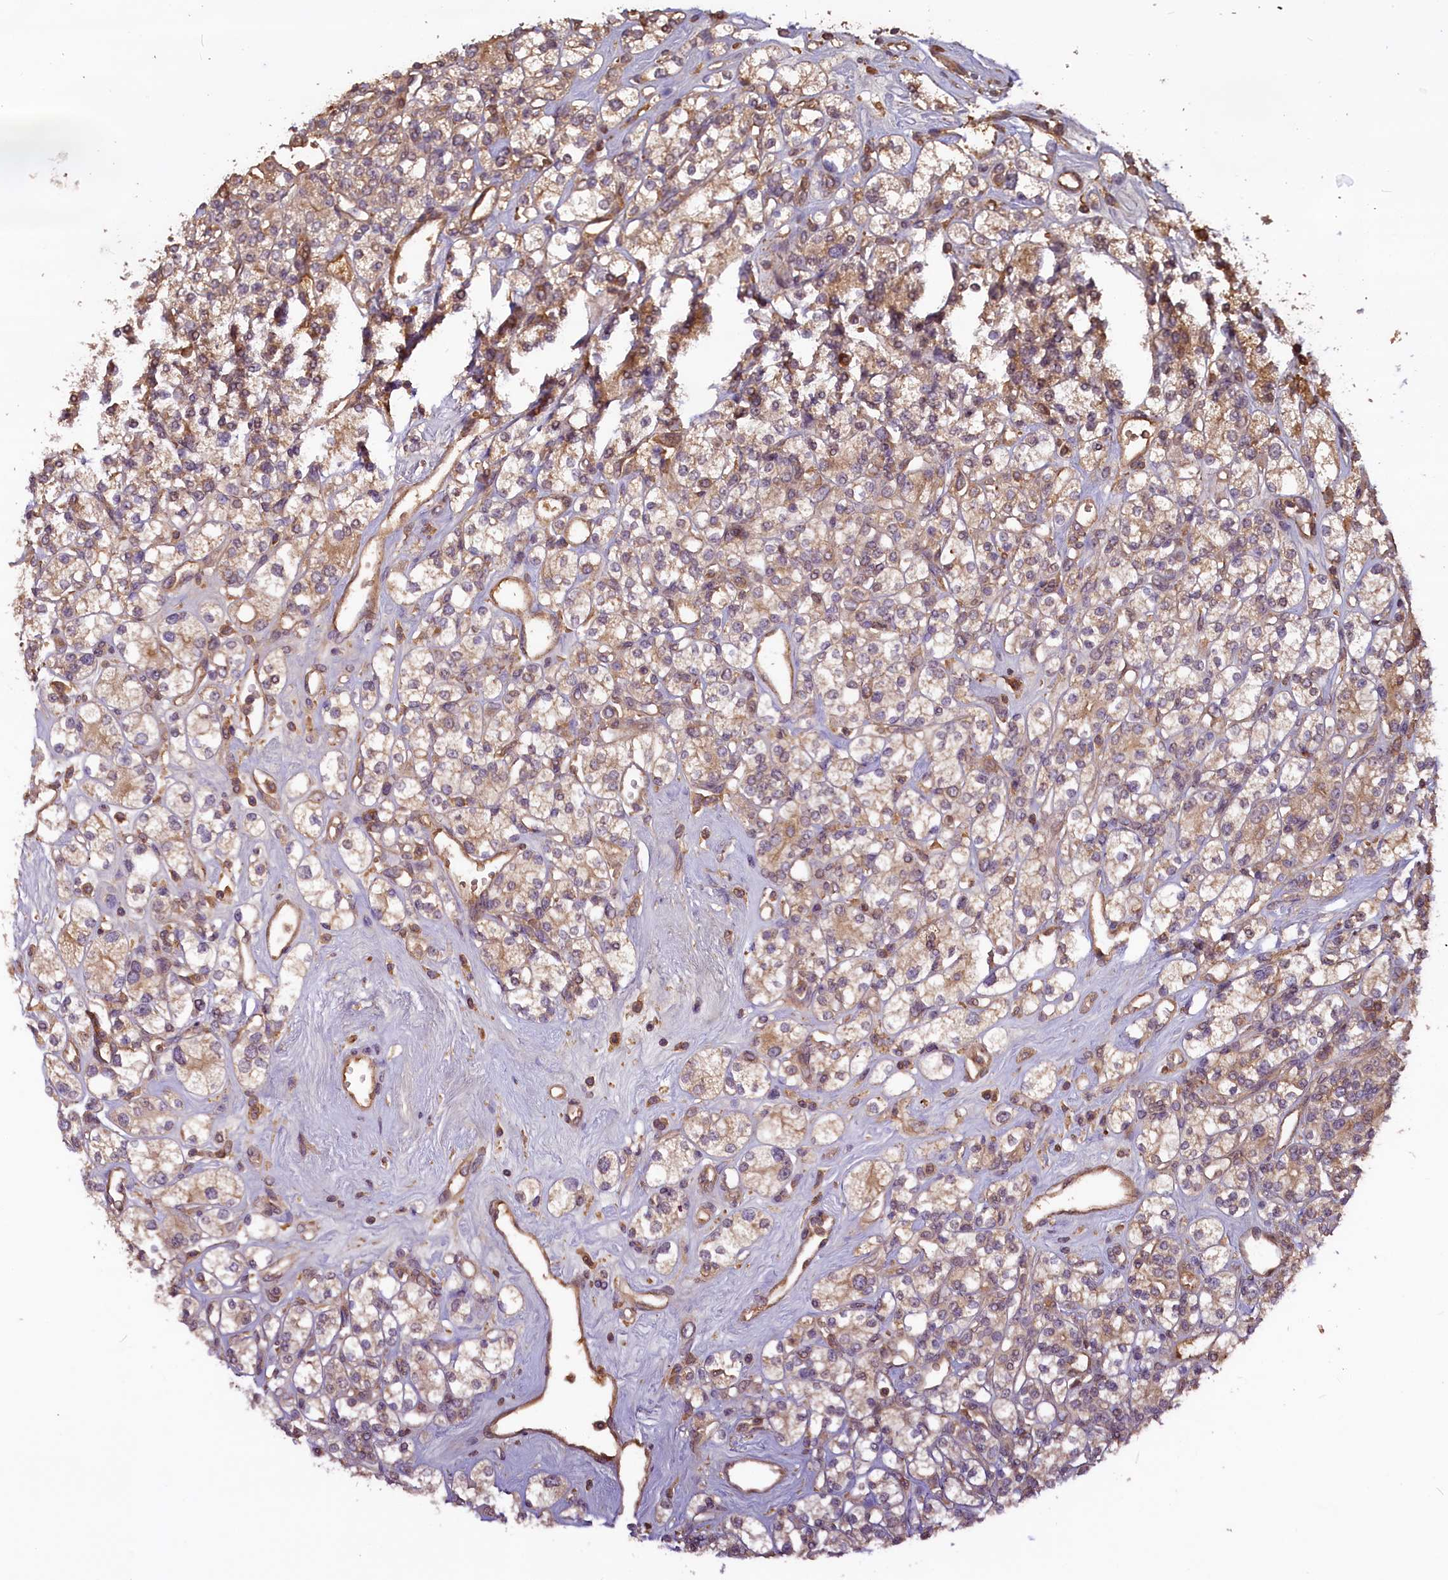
{"staining": {"intensity": "moderate", "quantity": ">75%", "location": "cytoplasmic/membranous"}, "tissue": "renal cancer", "cell_type": "Tumor cells", "image_type": "cancer", "snomed": [{"axis": "morphology", "description": "Adenocarcinoma, NOS"}, {"axis": "topography", "description": "Kidney"}], "caption": "Protein staining by immunohistochemistry (IHC) reveals moderate cytoplasmic/membranous expression in approximately >75% of tumor cells in renal adenocarcinoma. The staining was performed using DAB (3,3'-diaminobenzidine), with brown indicating positive protein expression. Nuclei are stained blue with hematoxylin.", "gene": "NUDT6", "patient": {"sex": "male", "age": 77}}